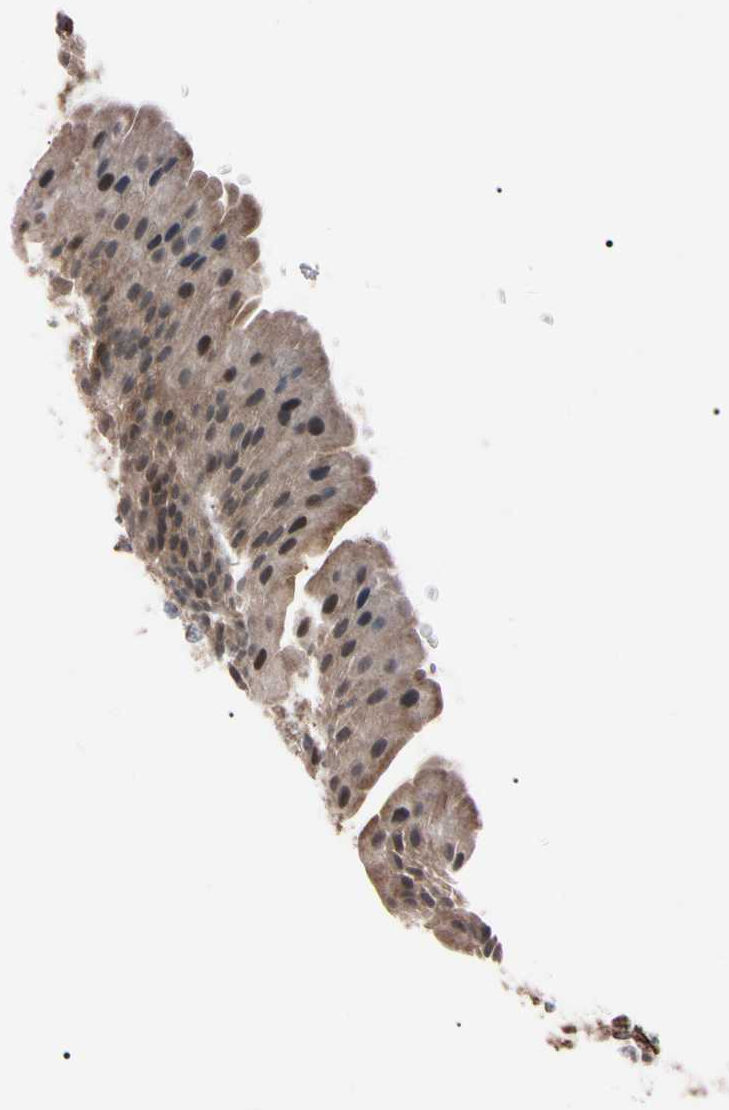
{"staining": {"intensity": "moderate", "quantity": ">75%", "location": "cytoplasmic/membranous"}, "tissue": "urothelial cancer", "cell_type": "Tumor cells", "image_type": "cancer", "snomed": [{"axis": "morphology", "description": "Urothelial carcinoma, Low grade"}, {"axis": "topography", "description": "Smooth muscle"}, {"axis": "topography", "description": "Urinary bladder"}], "caption": "Brown immunohistochemical staining in human urothelial cancer reveals moderate cytoplasmic/membranous staining in about >75% of tumor cells. (Stains: DAB (3,3'-diaminobenzidine) in brown, nuclei in blue, Microscopy: brightfield microscopy at high magnification).", "gene": "TNFRSF1A", "patient": {"sex": "male", "age": 60}}